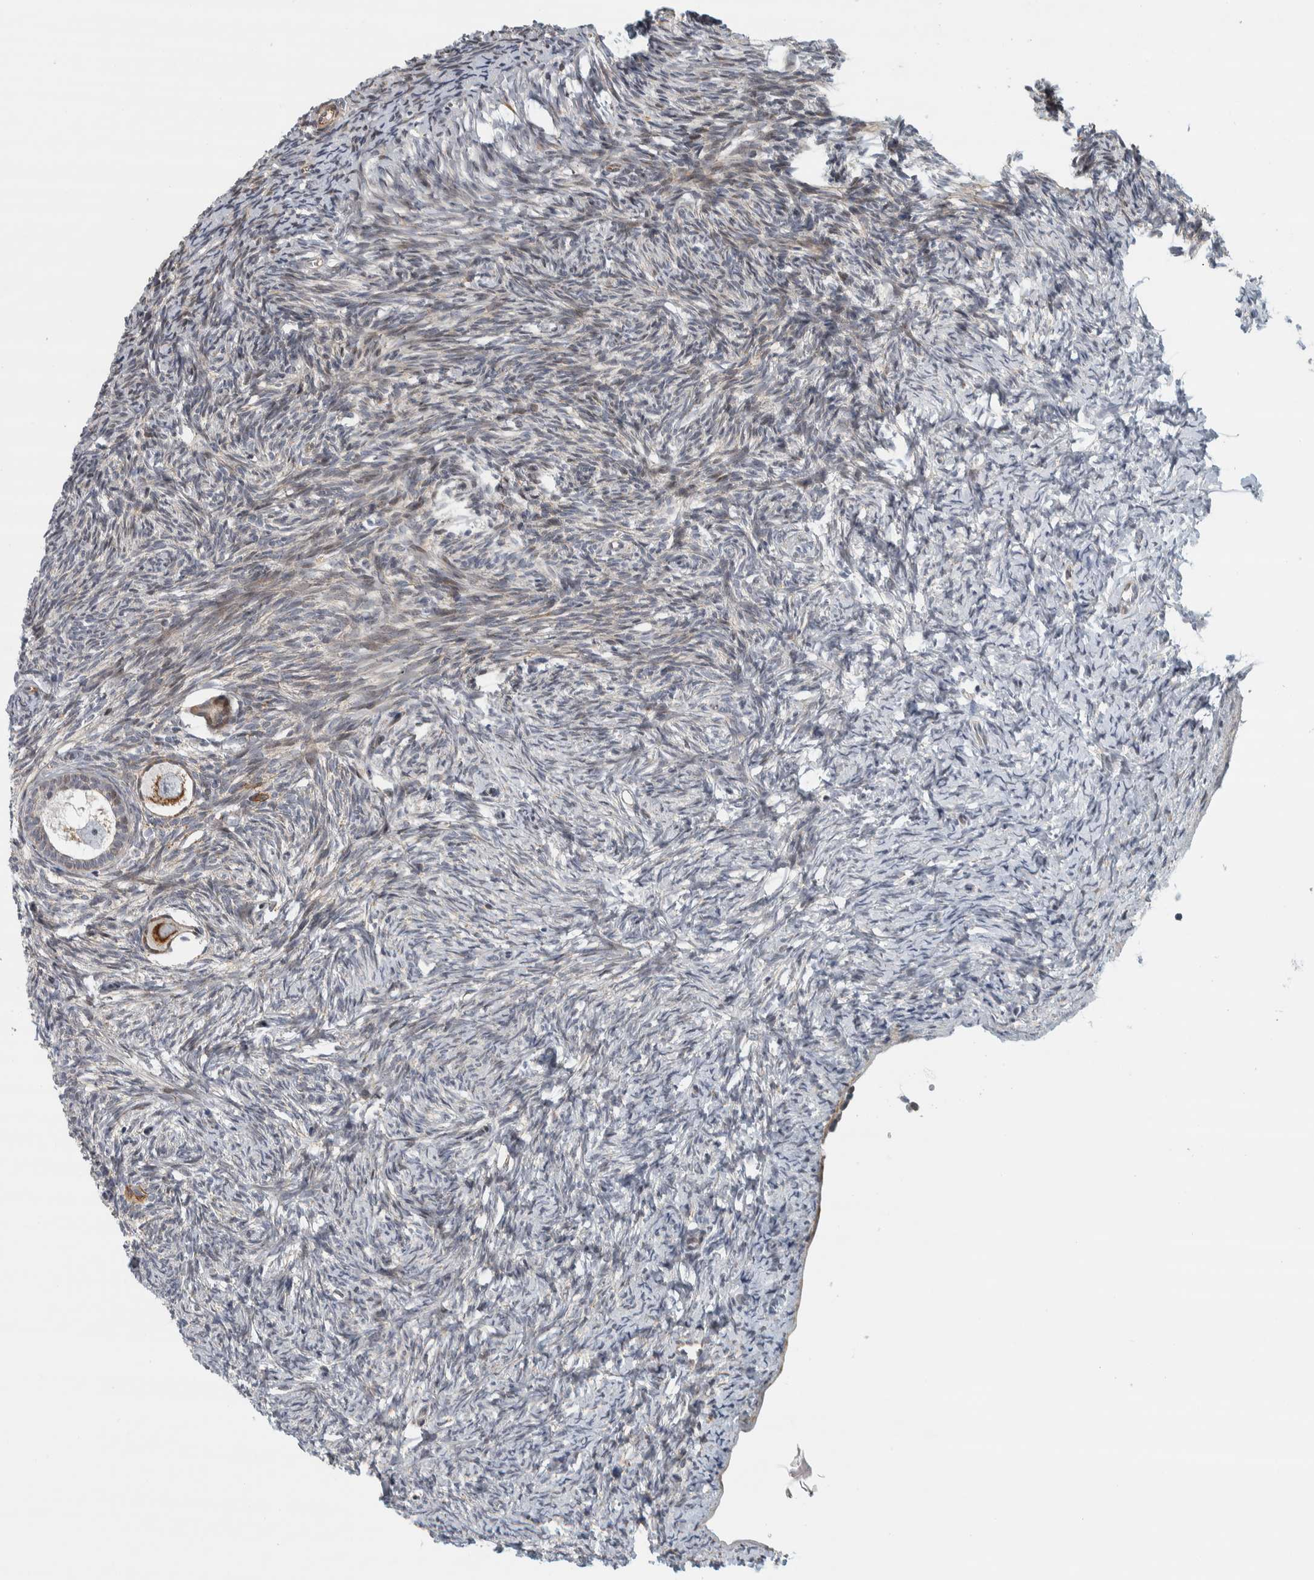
{"staining": {"intensity": "moderate", "quantity": "25%-75%", "location": "cytoplasmic/membranous"}, "tissue": "ovary", "cell_type": "Follicle cells", "image_type": "normal", "snomed": [{"axis": "morphology", "description": "Normal tissue, NOS"}, {"axis": "topography", "description": "Ovary"}], "caption": "IHC histopathology image of unremarkable human ovary stained for a protein (brown), which exhibits medium levels of moderate cytoplasmic/membranous staining in about 25%-75% of follicle cells.", "gene": "AFP", "patient": {"sex": "female", "age": 34}}